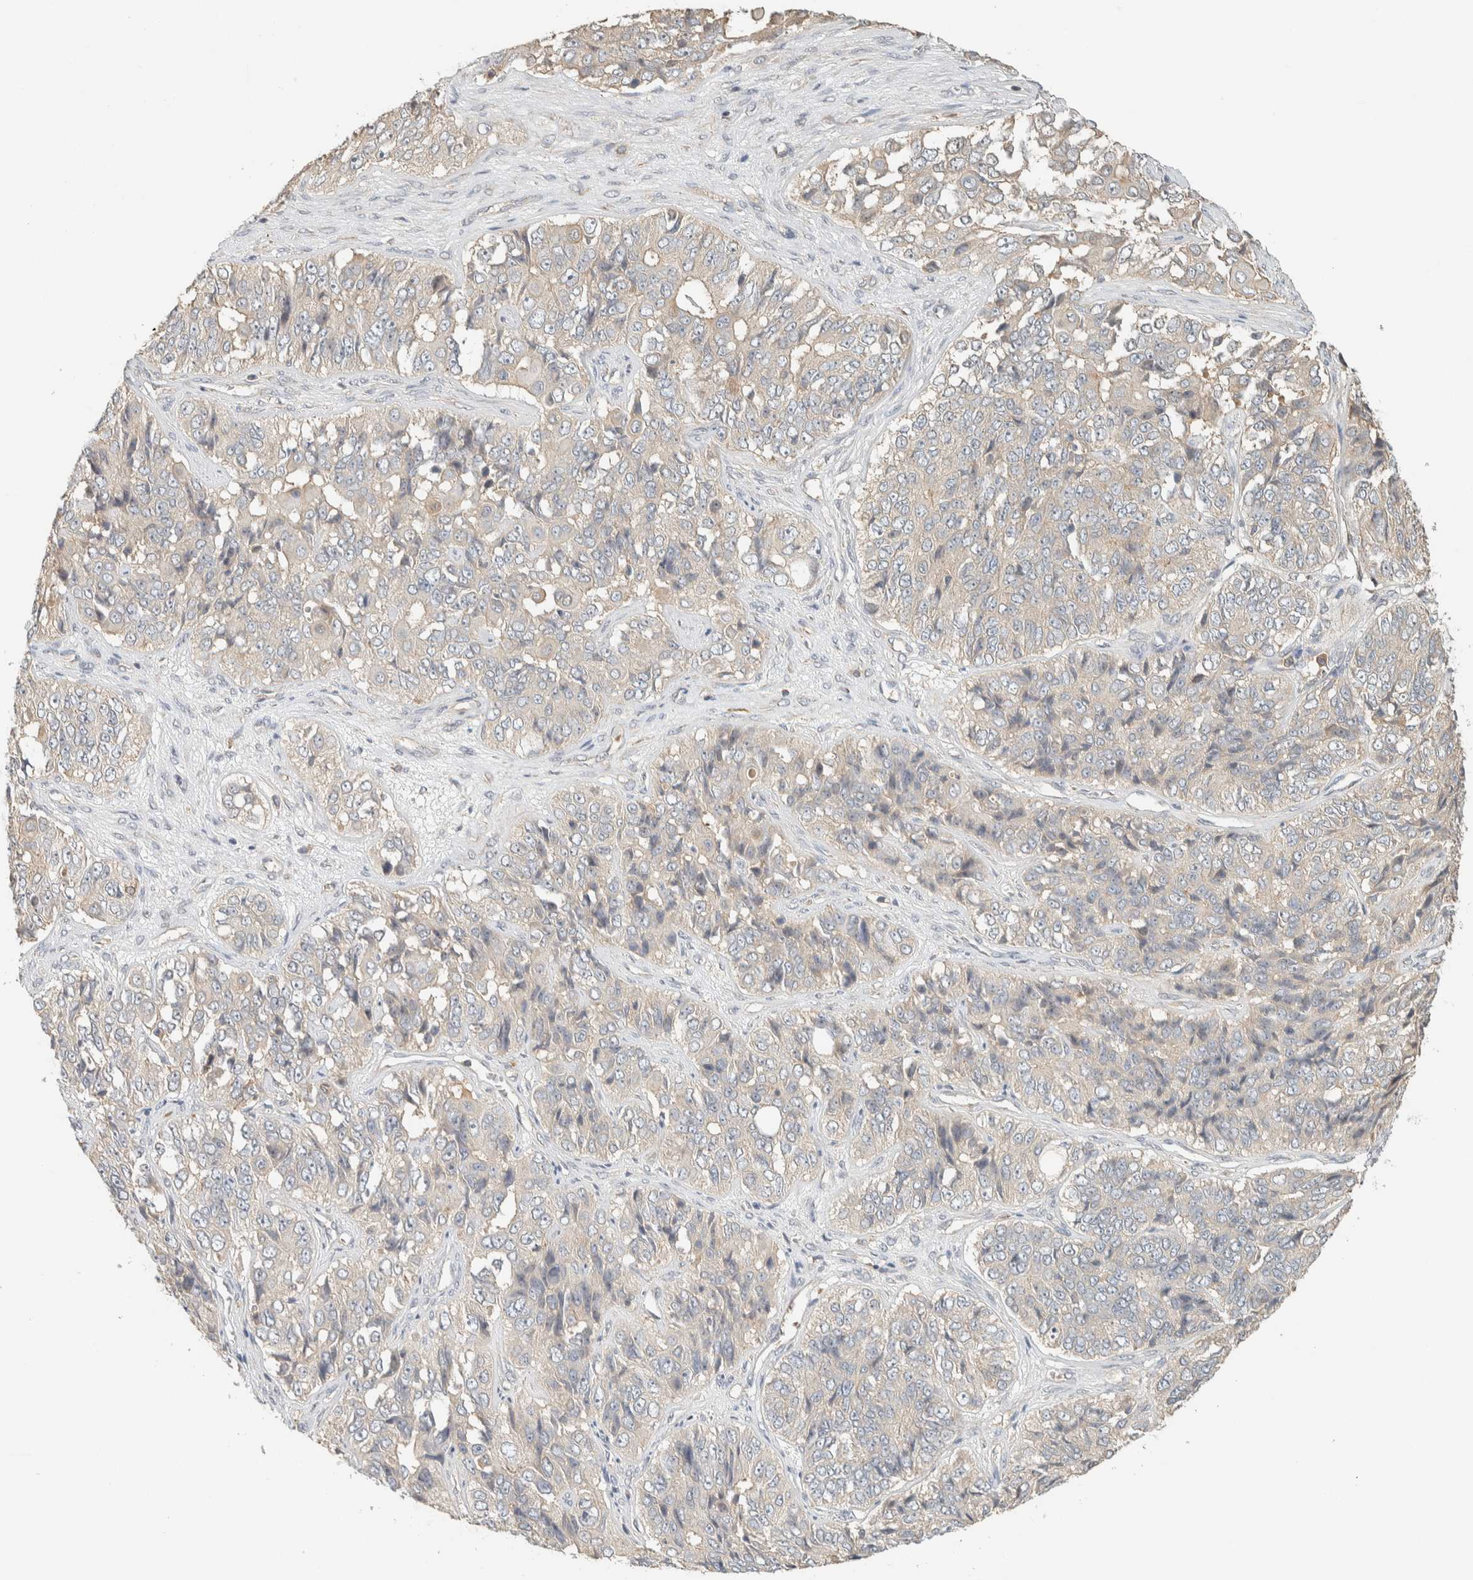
{"staining": {"intensity": "negative", "quantity": "none", "location": "none"}, "tissue": "ovarian cancer", "cell_type": "Tumor cells", "image_type": "cancer", "snomed": [{"axis": "morphology", "description": "Carcinoma, endometroid"}, {"axis": "topography", "description": "Ovary"}], "caption": "High magnification brightfield microscopy of ovarian endometroid carcinoma stained with DAB (brown) and counterstained with hematoxylin (blue): tumor cells show no significant positivity.", "gene": "RAB11FIP1", "patient": {"sex": "female", "age": 51}}